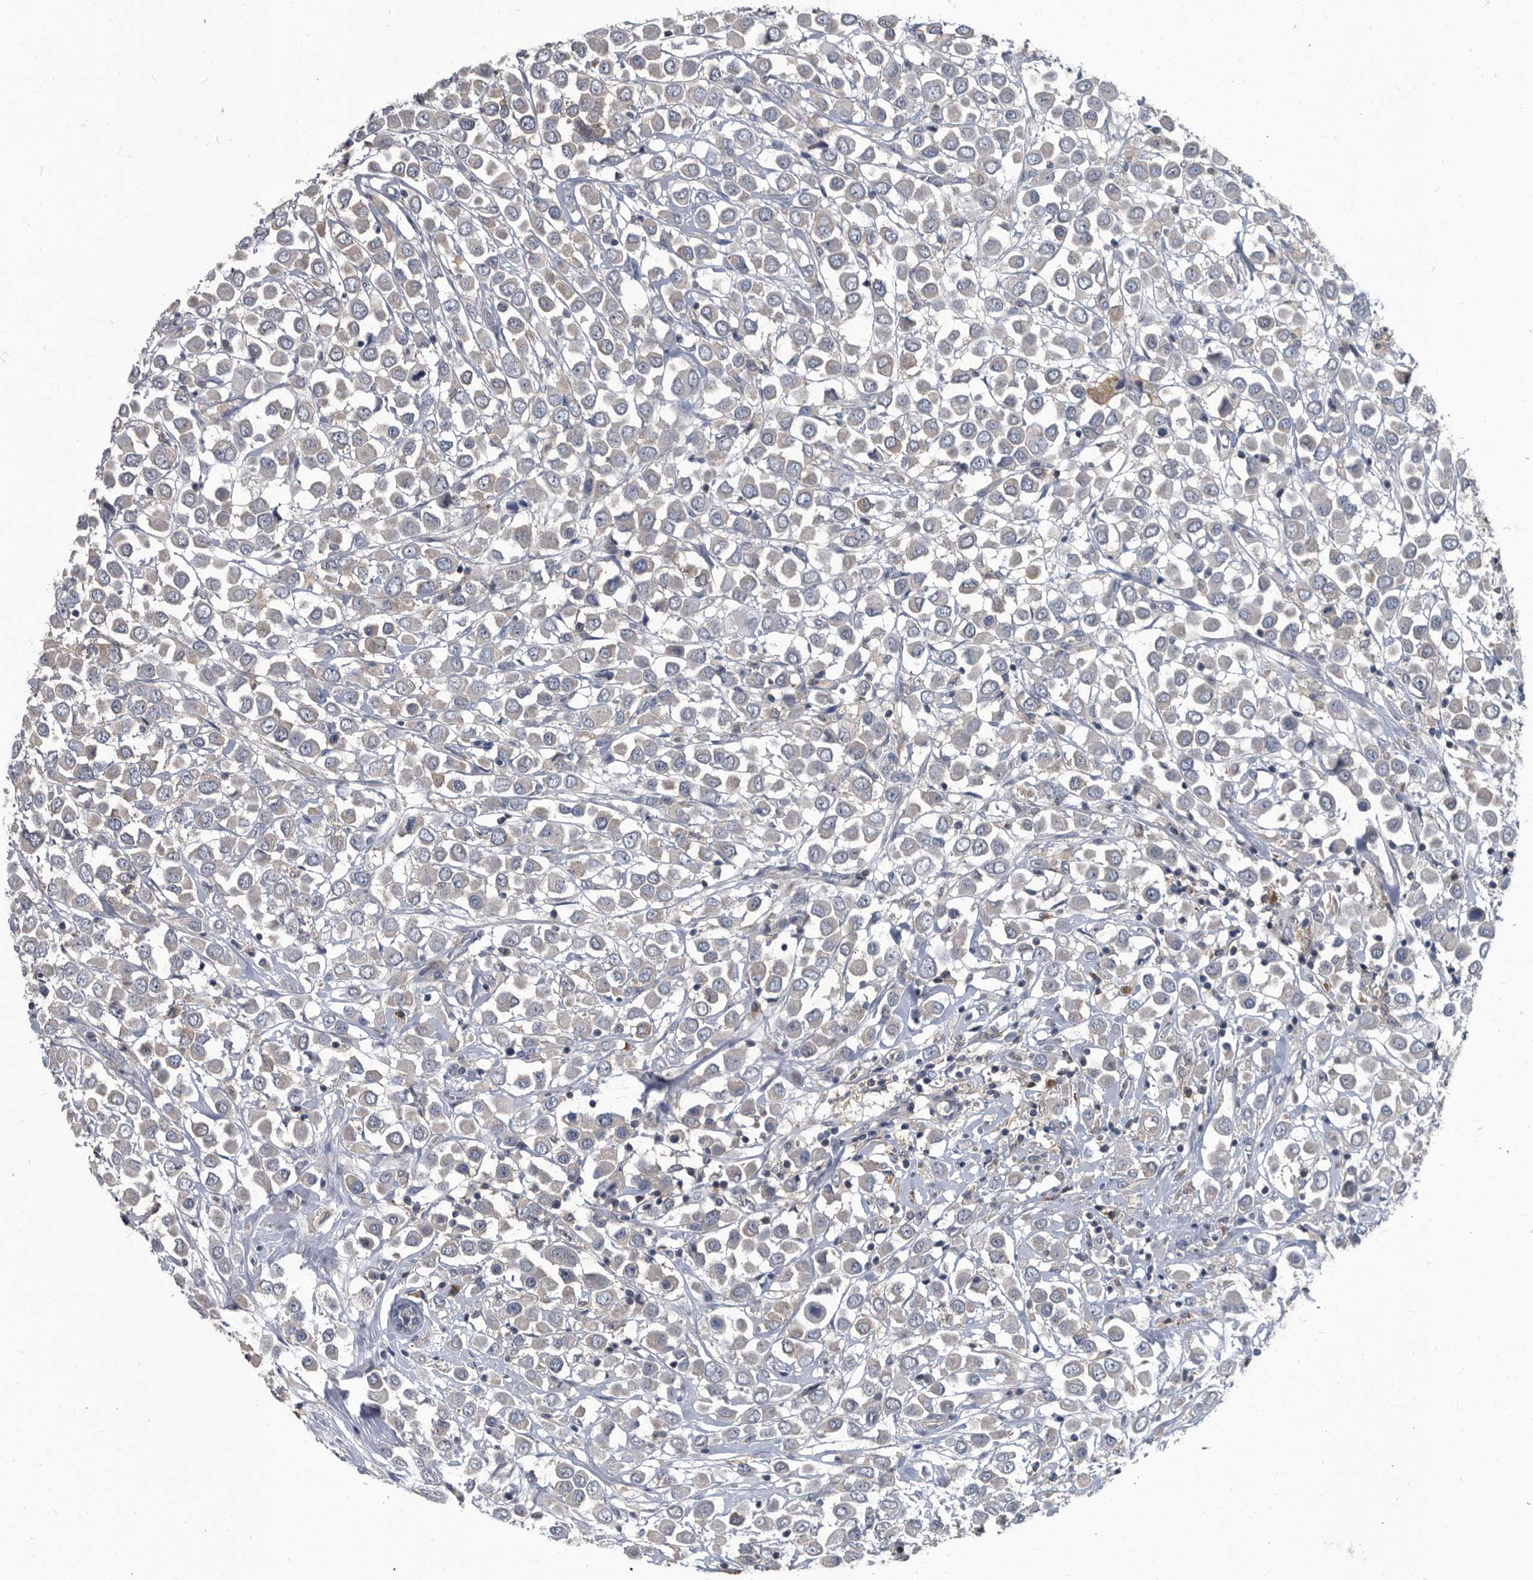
{"staining": {"intensity": "negative", "quantity": "none", "location": "none"}, "tissue": "breast cancer", "cell_type": "Tumor cells", "image_type": "cancer", "snomed": [{"axis": "morphology", "description": "Duct carcinoma"}, {"axis": "topography", "description": "Breast"}], "caption": "Photomicrograph shows no significant protein expression in tumor cells of breast cancer (intraductal carcinoma).", "gene": "CDV3", "patient": {"sex": "female", "age": 61}}